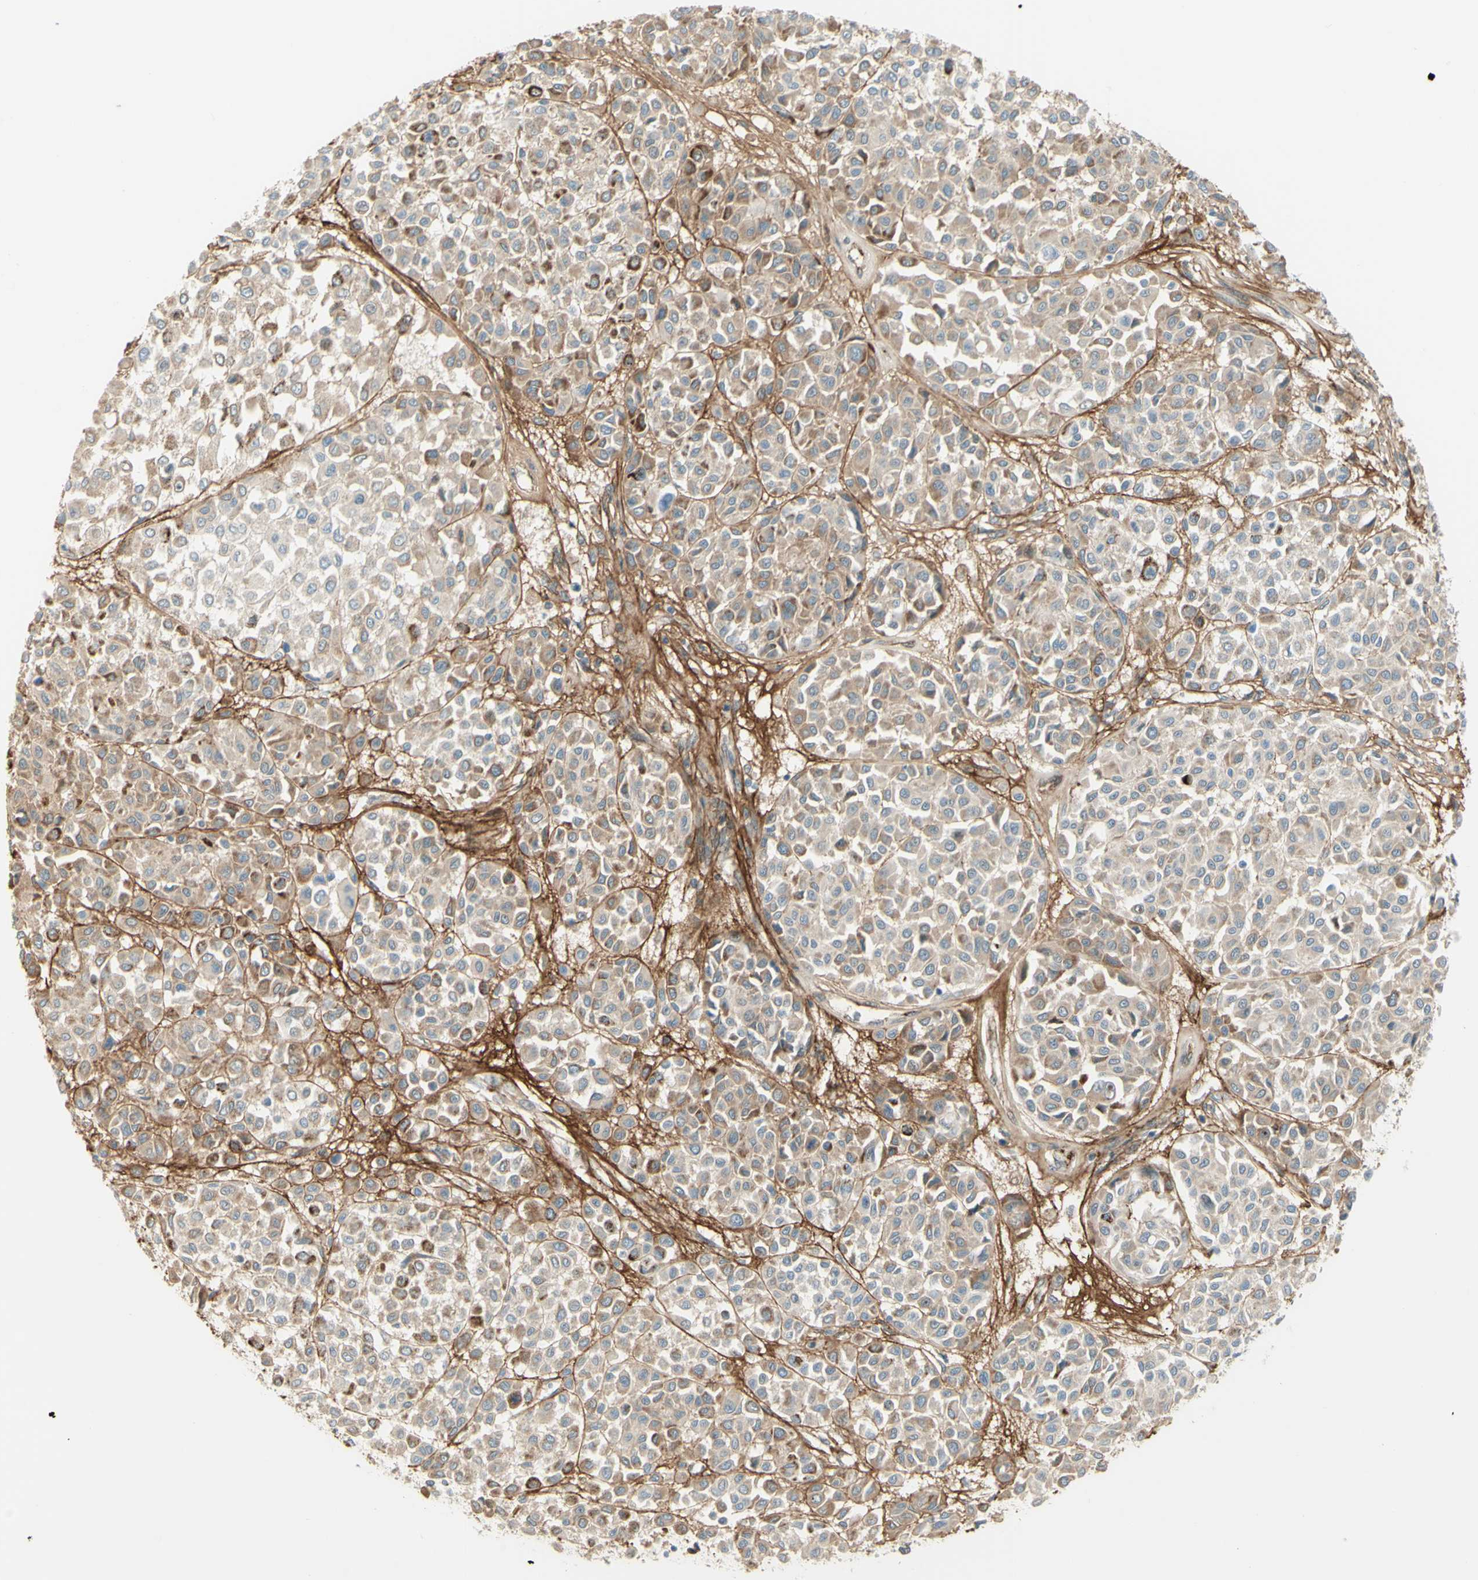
{"staining": {"intensity": "weak", "quantity": "25%-75%", "location": "cytoplasmic/membranous"}, "tissue": "melanoma", "cell_type": "Tumor cells", "image_type": "cancer", "snomed": [{"axis": "morphology", "description": "Malignant melanoma, Metastatic site"}, {"axis": "topography", "description": "Soft tissue"}], "caption": "A photomicrograph of melanoma stained for a protein displays weak cytoplasmic/membranous brown staining in tumor cells.", "gene": "ANGPT2", "patient": {"sex": "male", "age": 41}}